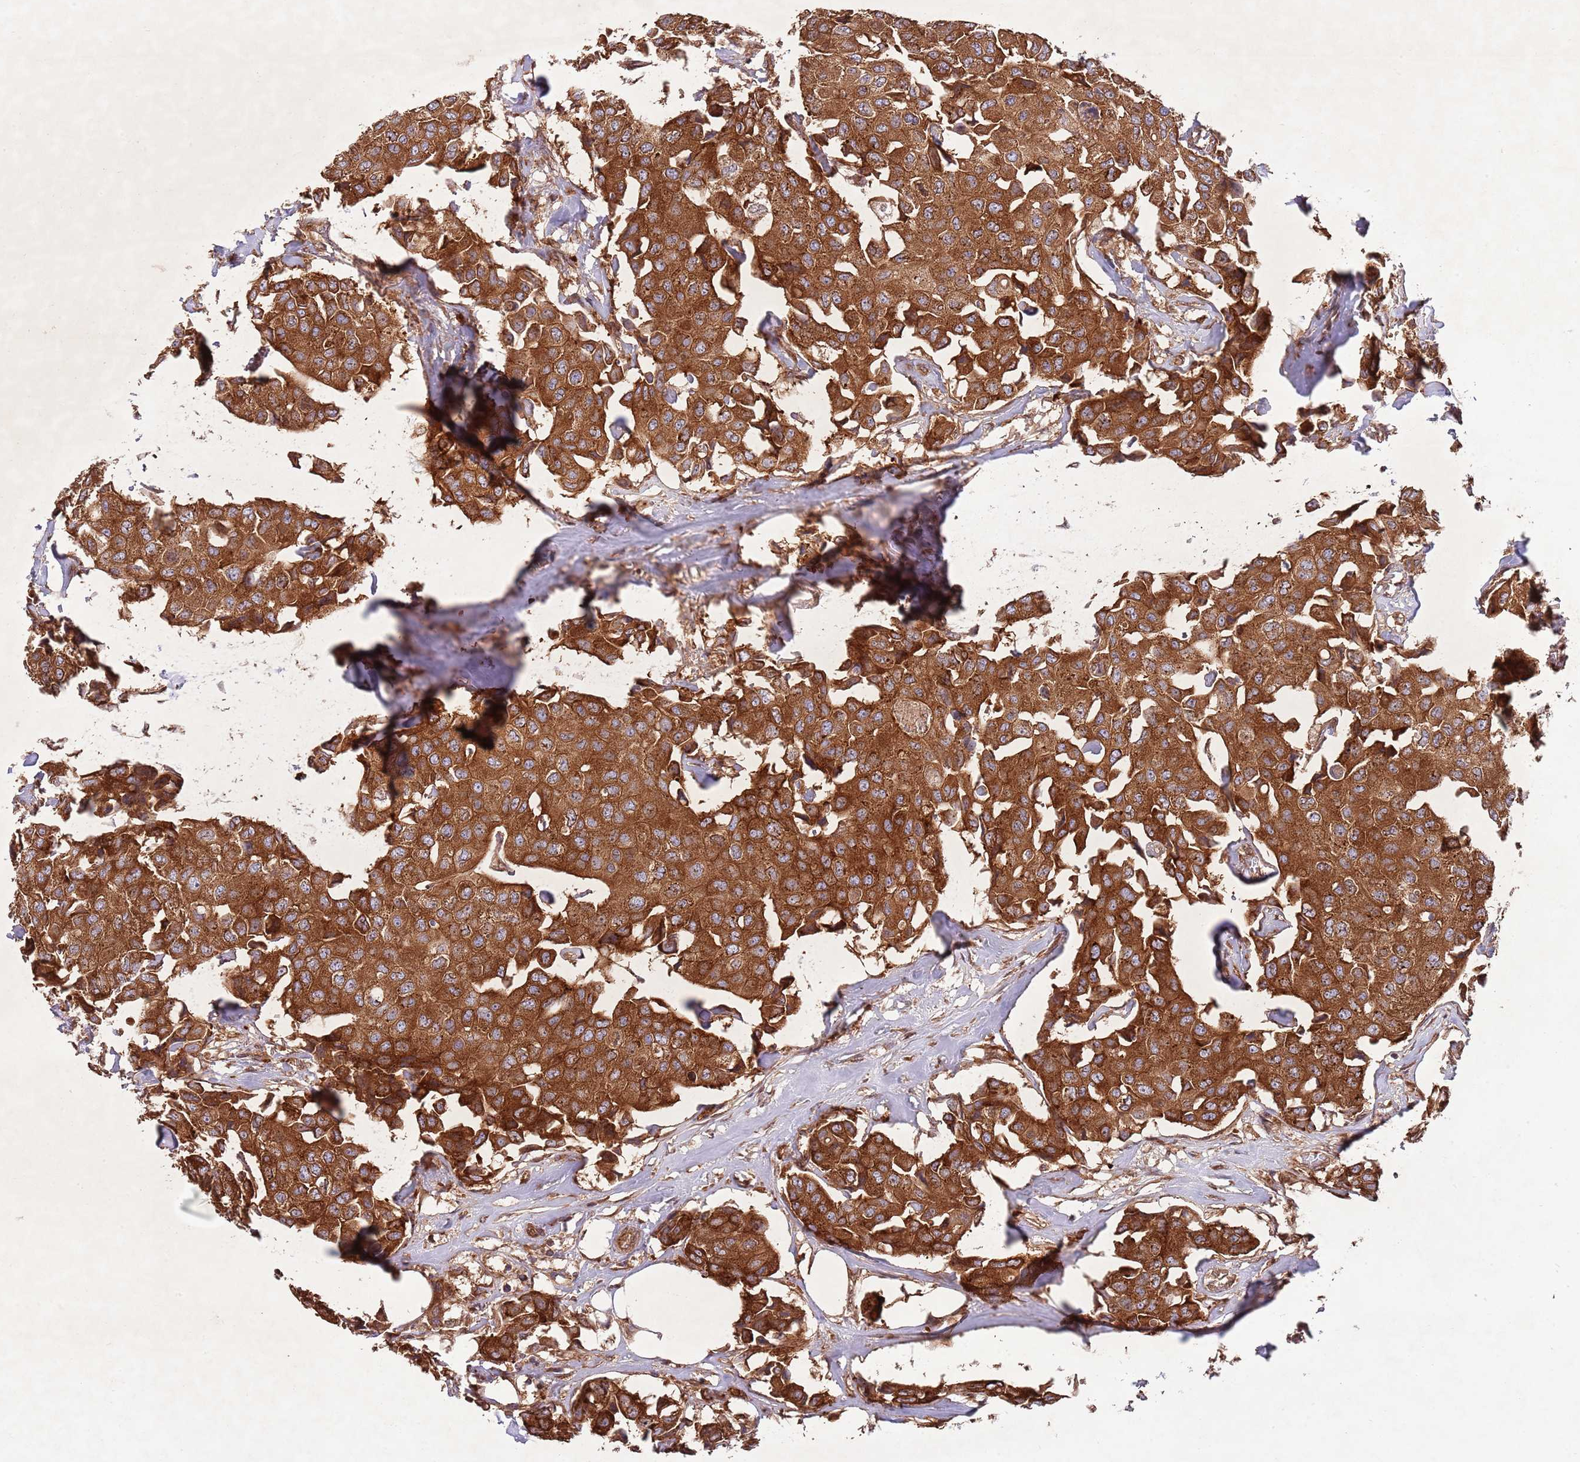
{"staining": {"intensity": "strong", "quantity": ">75%", "location": "cytoplasmic/membranous"}, "tissue": "breast cancer", "cell_type": "Tumor cells", "image_type": "cancer", "snomed": [{"axis": "morphology", "description": "Duct carcinoma"}, {"axis": "topography", "description": "Breast"}], "caption": "Immunohistochemistry image of human breast invasive ductal carcinoma stained for a protein (brown), which demonstrates high levels of strong cytoplasmic/membranous positivity in approximately >75% of tumor cells.", "gene": "RNF19B", "patient": {"sex": "female", "age": 80}}